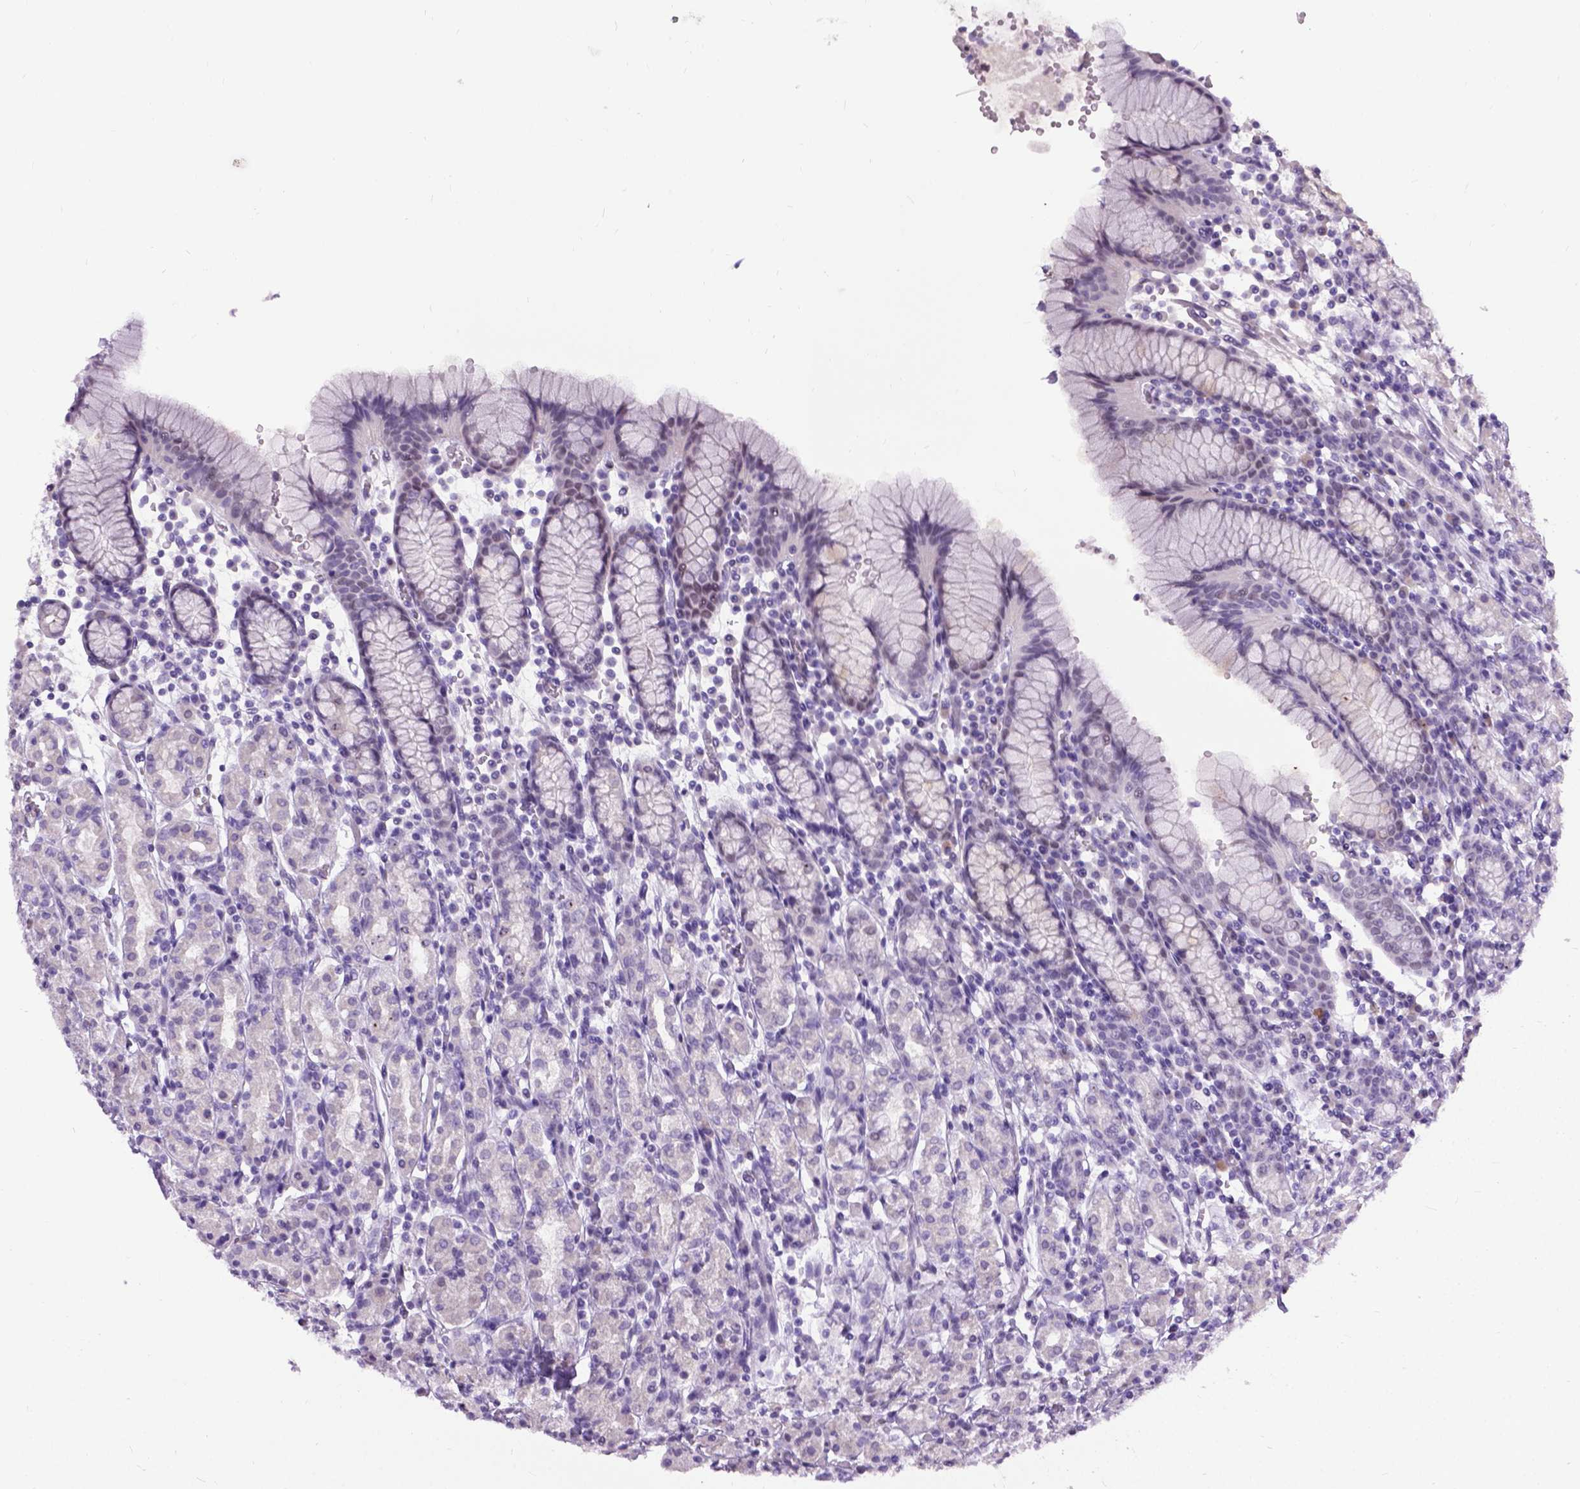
{"staining": {"intensity": "weak", "quantity": "<25%", "location": "nuclear"}, "tissue": "stomach", "cell_type": "Glandular cells", "image_type": "normal", "snomed": [{"axis": "morphology", "description": "Normal tissue, NOS"}, {"axis": "topography", "description": "Stomach, upper"}, {"axis": "topography", "description": "Stomach"}], "caption": "This is an immunohistochemistry image of benign human stomach. There is no positivity in glandular cells.", "gene": "PROB1", "patient": {"sex": "male", "age": 62}}